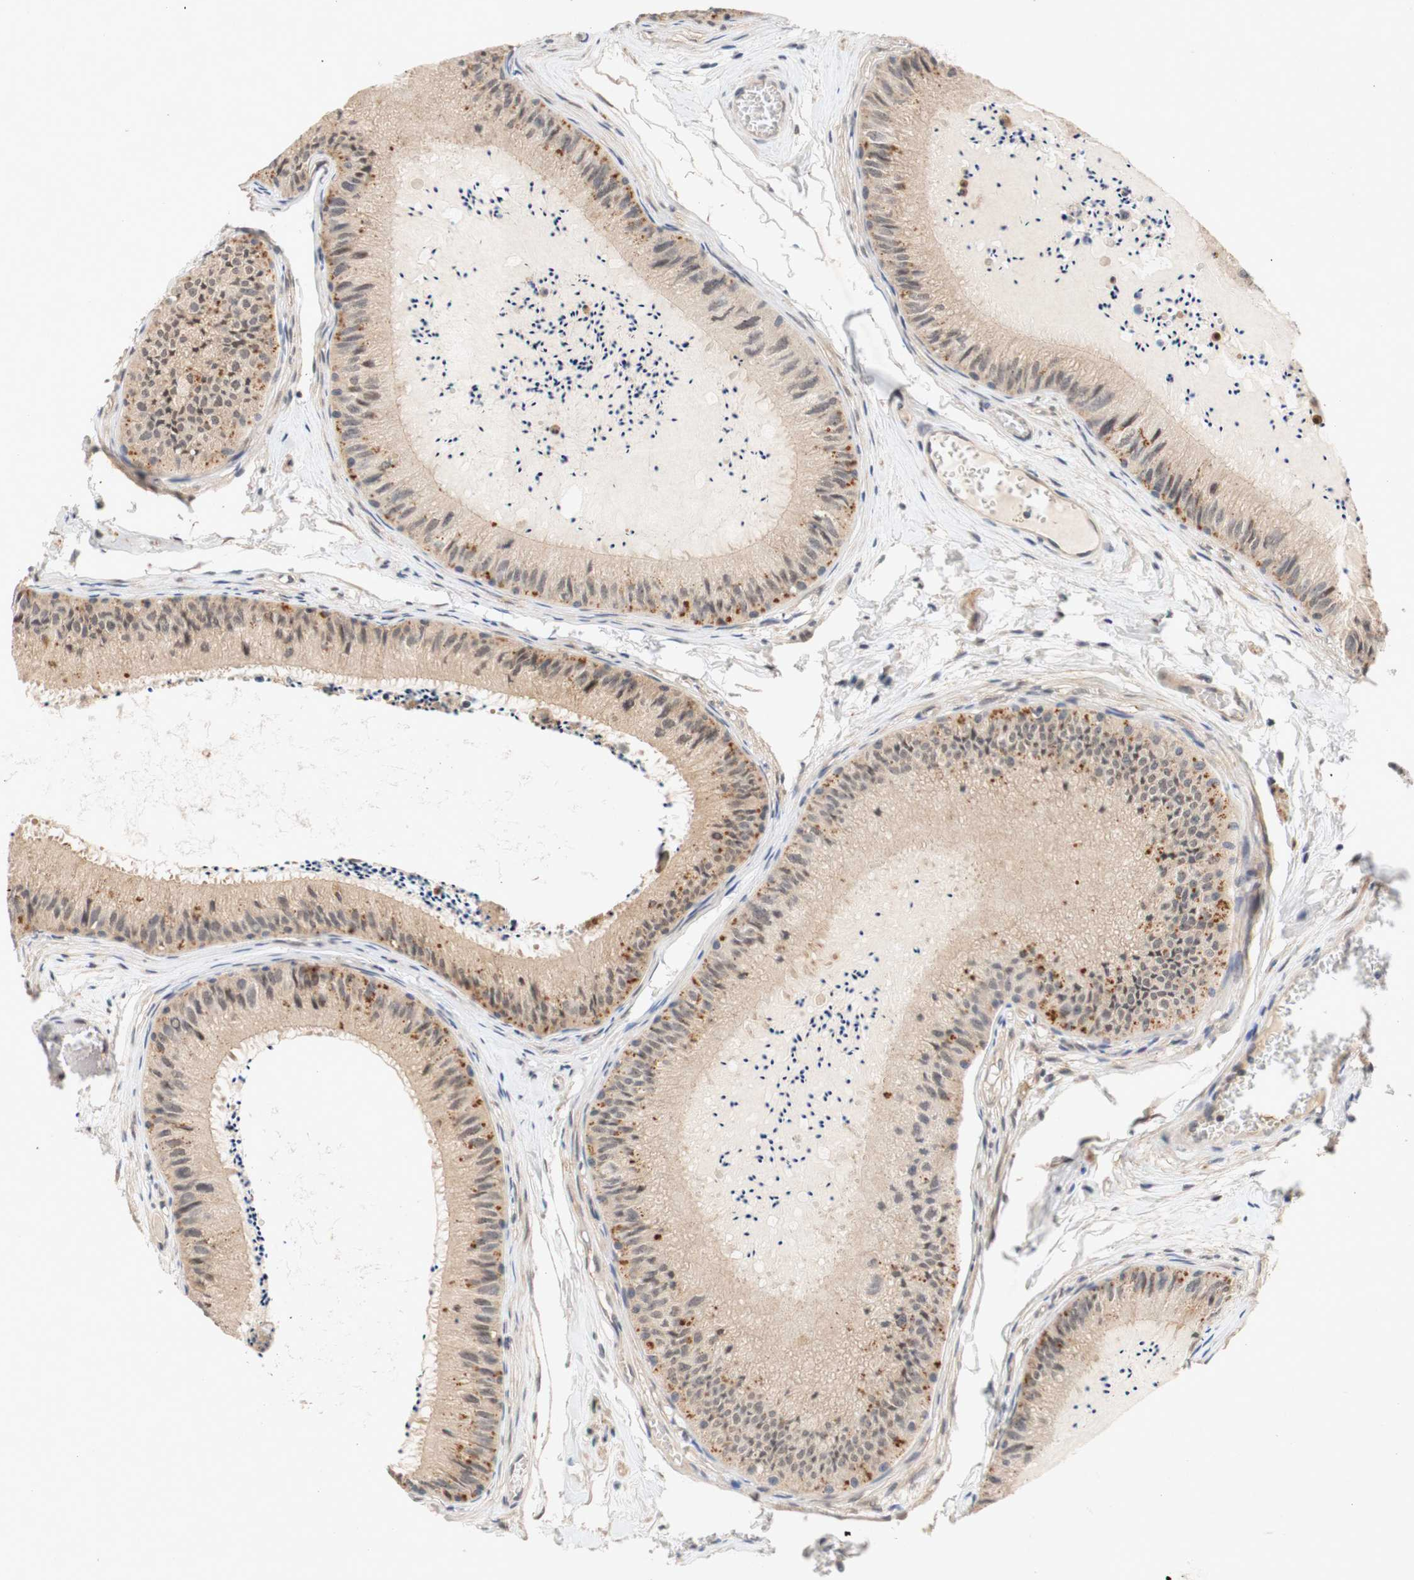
{"staining": {"intensity": "moderate", "quantity": ">75%", "location": "cytoplasmic/membranous,nuclear"}, "tissue": "epididymis", "cell_type": "Glandular cells", "image_type": "normal", "snomed": [{"axis": "morphology", "description": "Normal tissue, NOS"}, {"axis": "topography", "description": "Epididymis"}], "caption": "Glandular cells exhibit medium levels of moderate cytoplasmic/membranous,nuclear staining in about >75% of cells in benign epididymis. (brown staining indicates protein expression, while blue staining denotes nuclei).", "gene": "PIN1", "patient": {"sex": "male", "age": 31}}